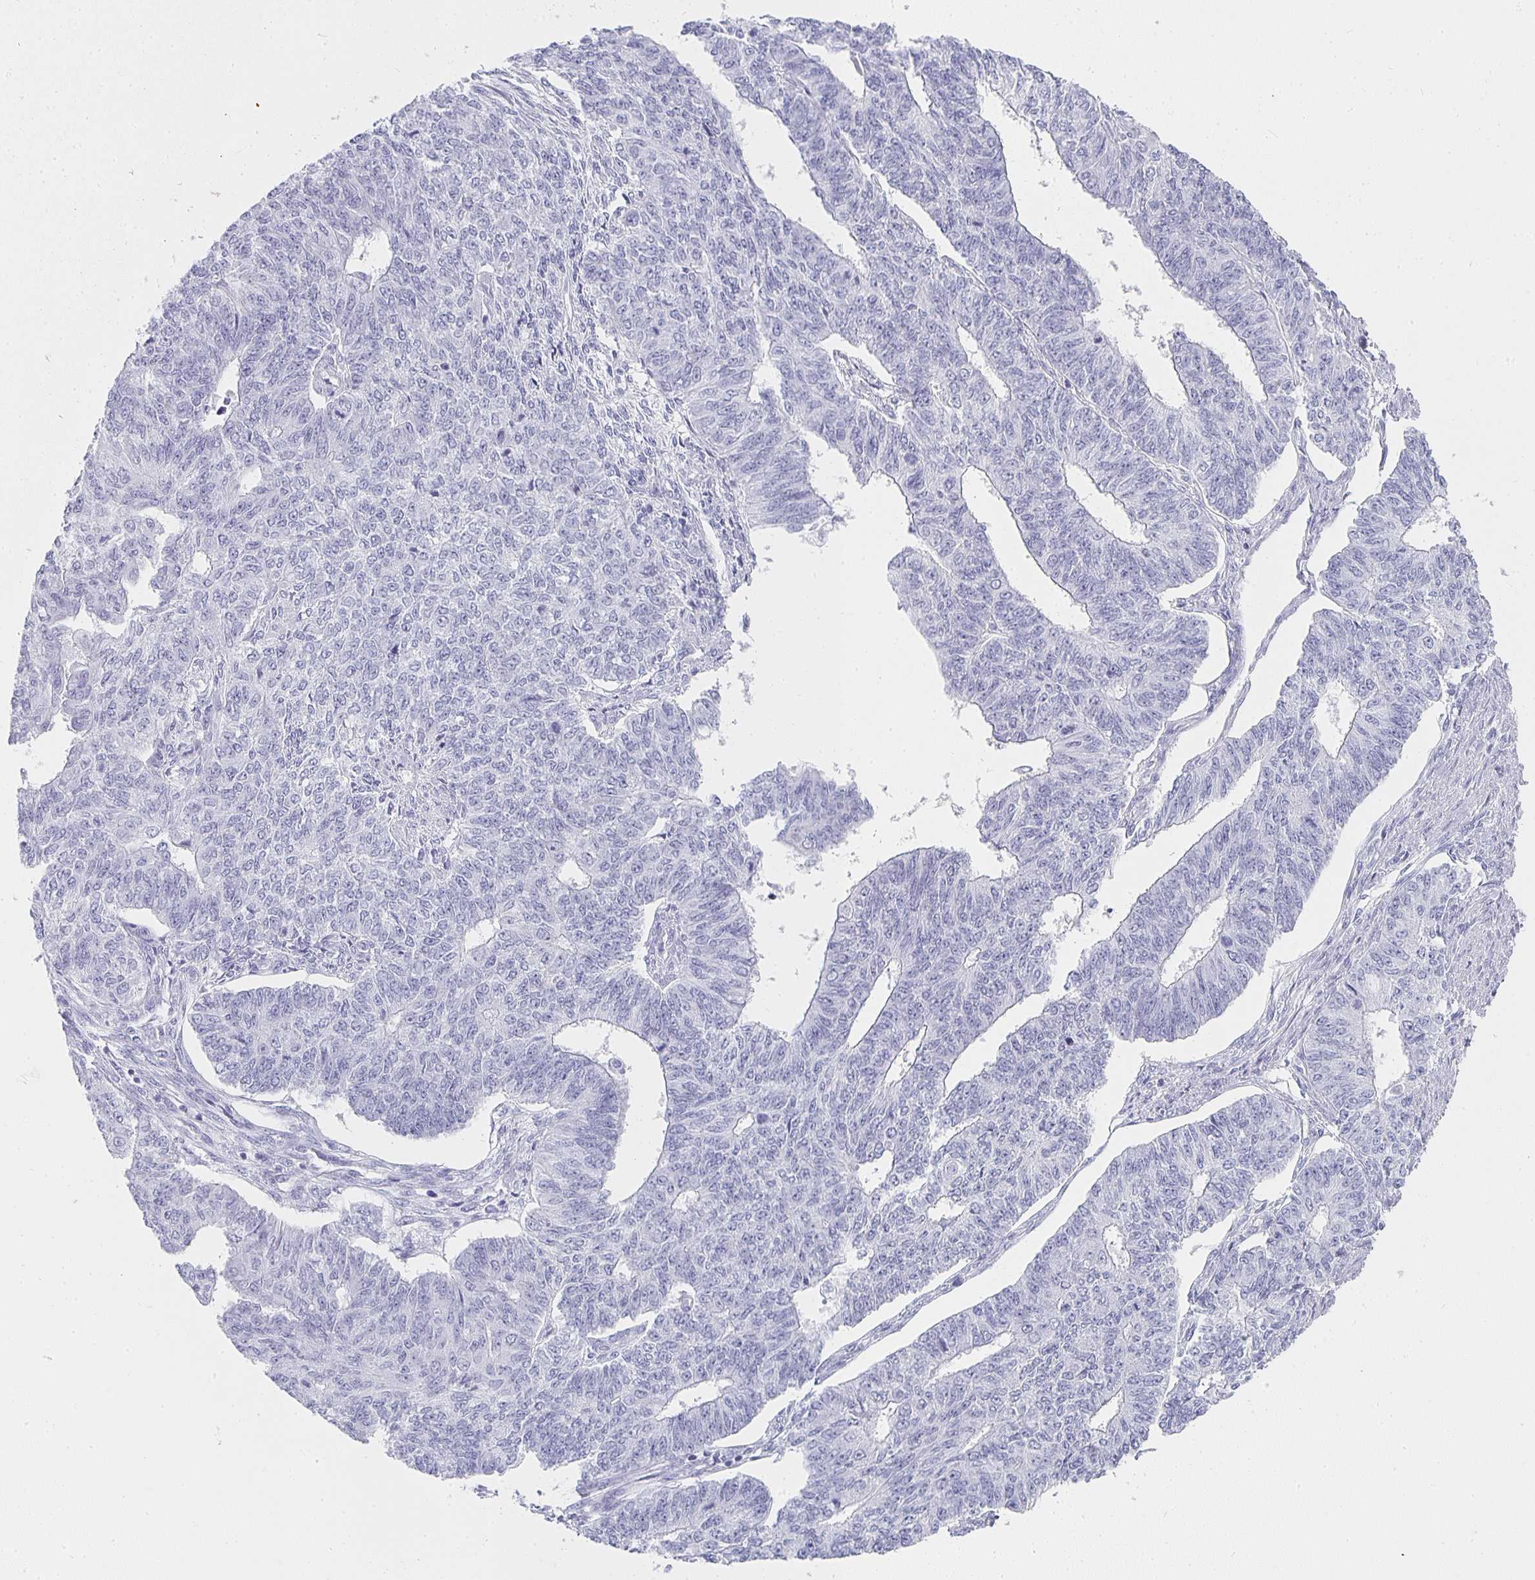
{"staining": {"intensity": "negative", "quantity": "none", "location": "none"}, "tissue": "endometrial cancer", "cell_type": "Tumor cells", "image_type": "cancer", "snomed": [{"axis": "morphology", "description": "Adenocarcinoma, NOS"}, {"axis": "topography", "description": "Endometrium"}], "caption": "DAB immunohistochemical staining of endometrial cancer reveals no significant staining in tumor cells. (IHC, brightfield microscopy, high magnification).", "gene": "TPSD1", "patient": {"sex": "female", "age": 32}}